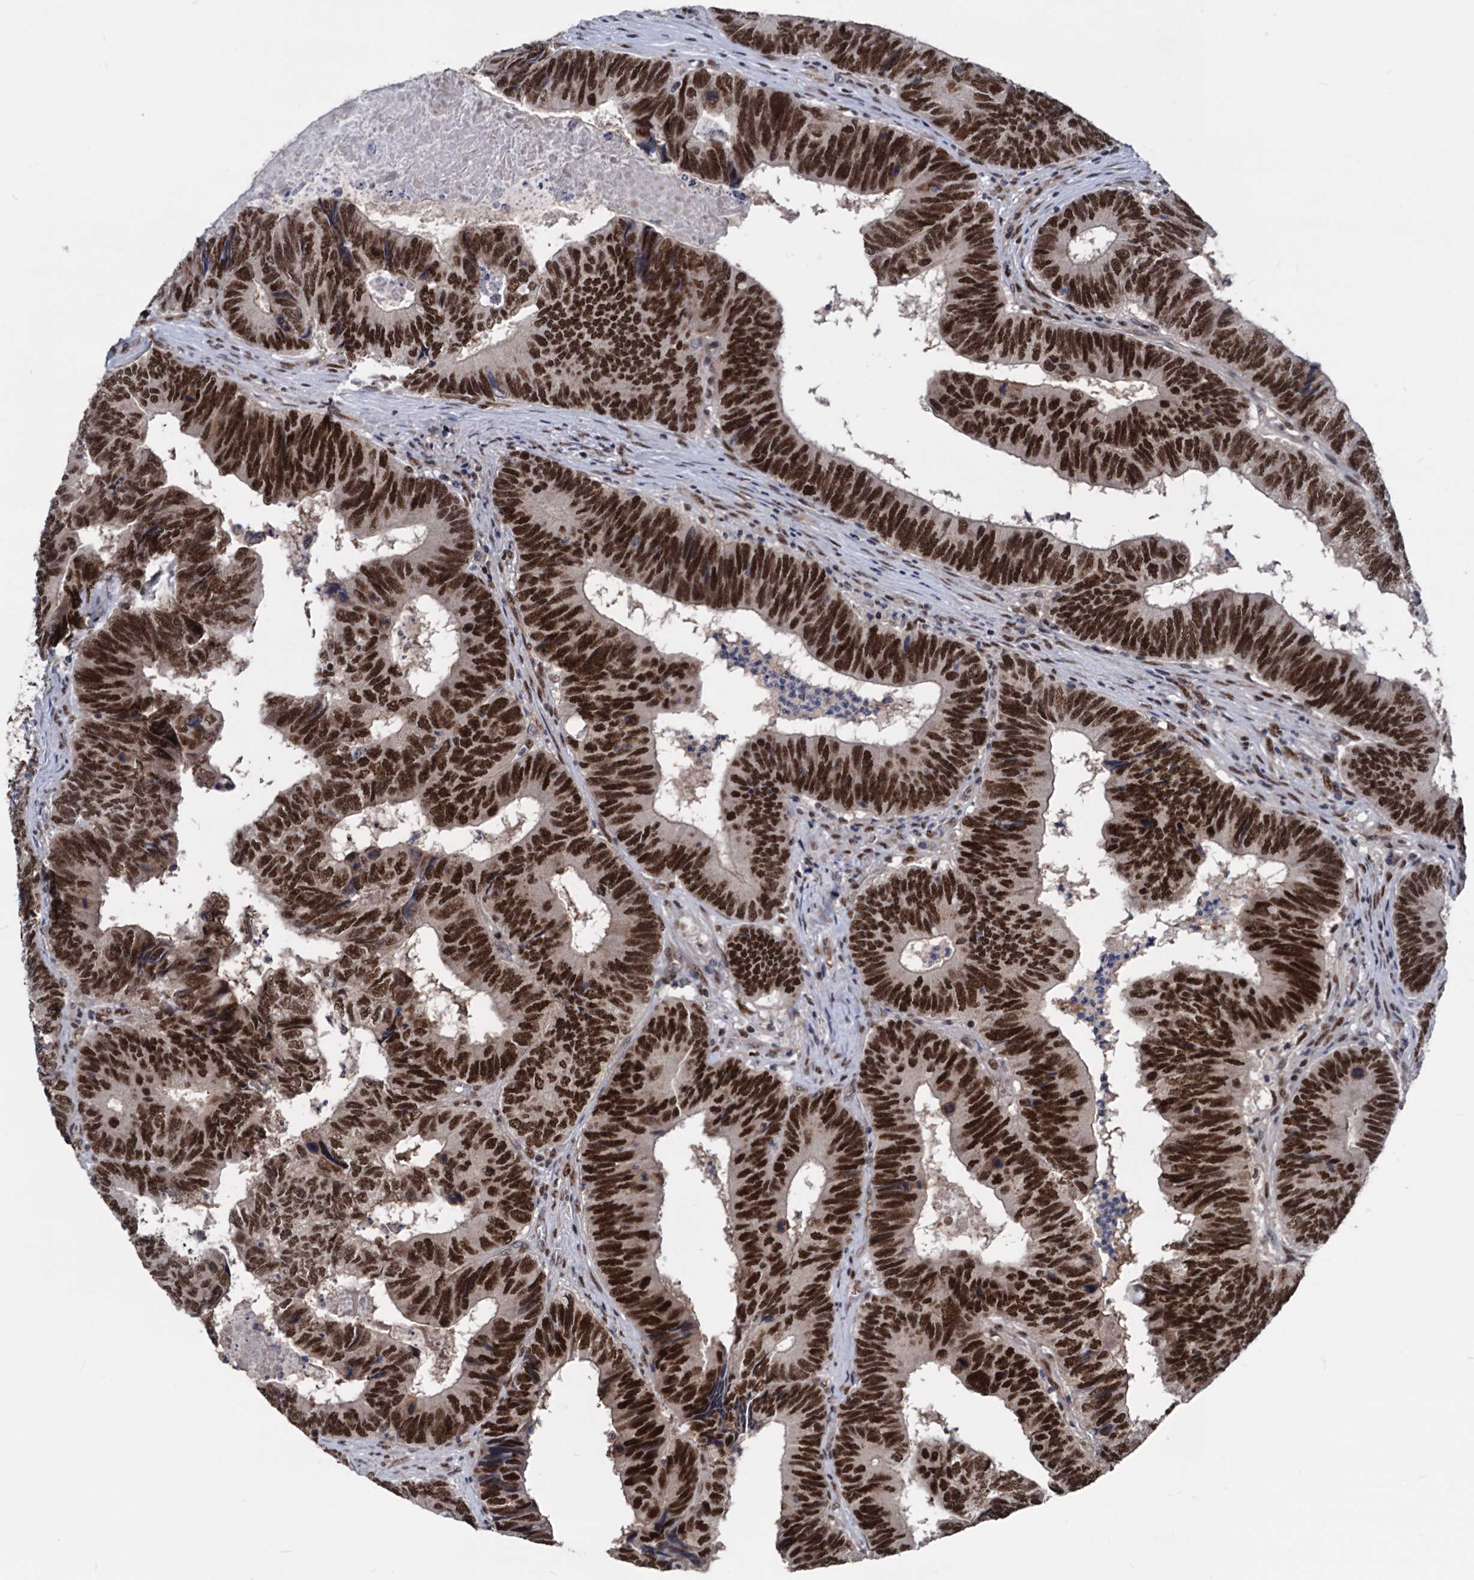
{"staining": {"intensity": "strong", "quantity": ">75%", "location": "nuclear"}, "tissue": "colorectal cancer", "cell_type": "Tumor cells", "image_type": "cancer", "snomed": [{"axis": "morphology", "description": "Adenocarcinoma, NOS"}, {"axis": "topography", "description": "Colon"}], "caption": "Colorectal cancer stained for a protein exhibits strong nuclear positivity in tumor cells.", "gene": "GALNT11", "patient": {"sex": "female", "age": 67}}